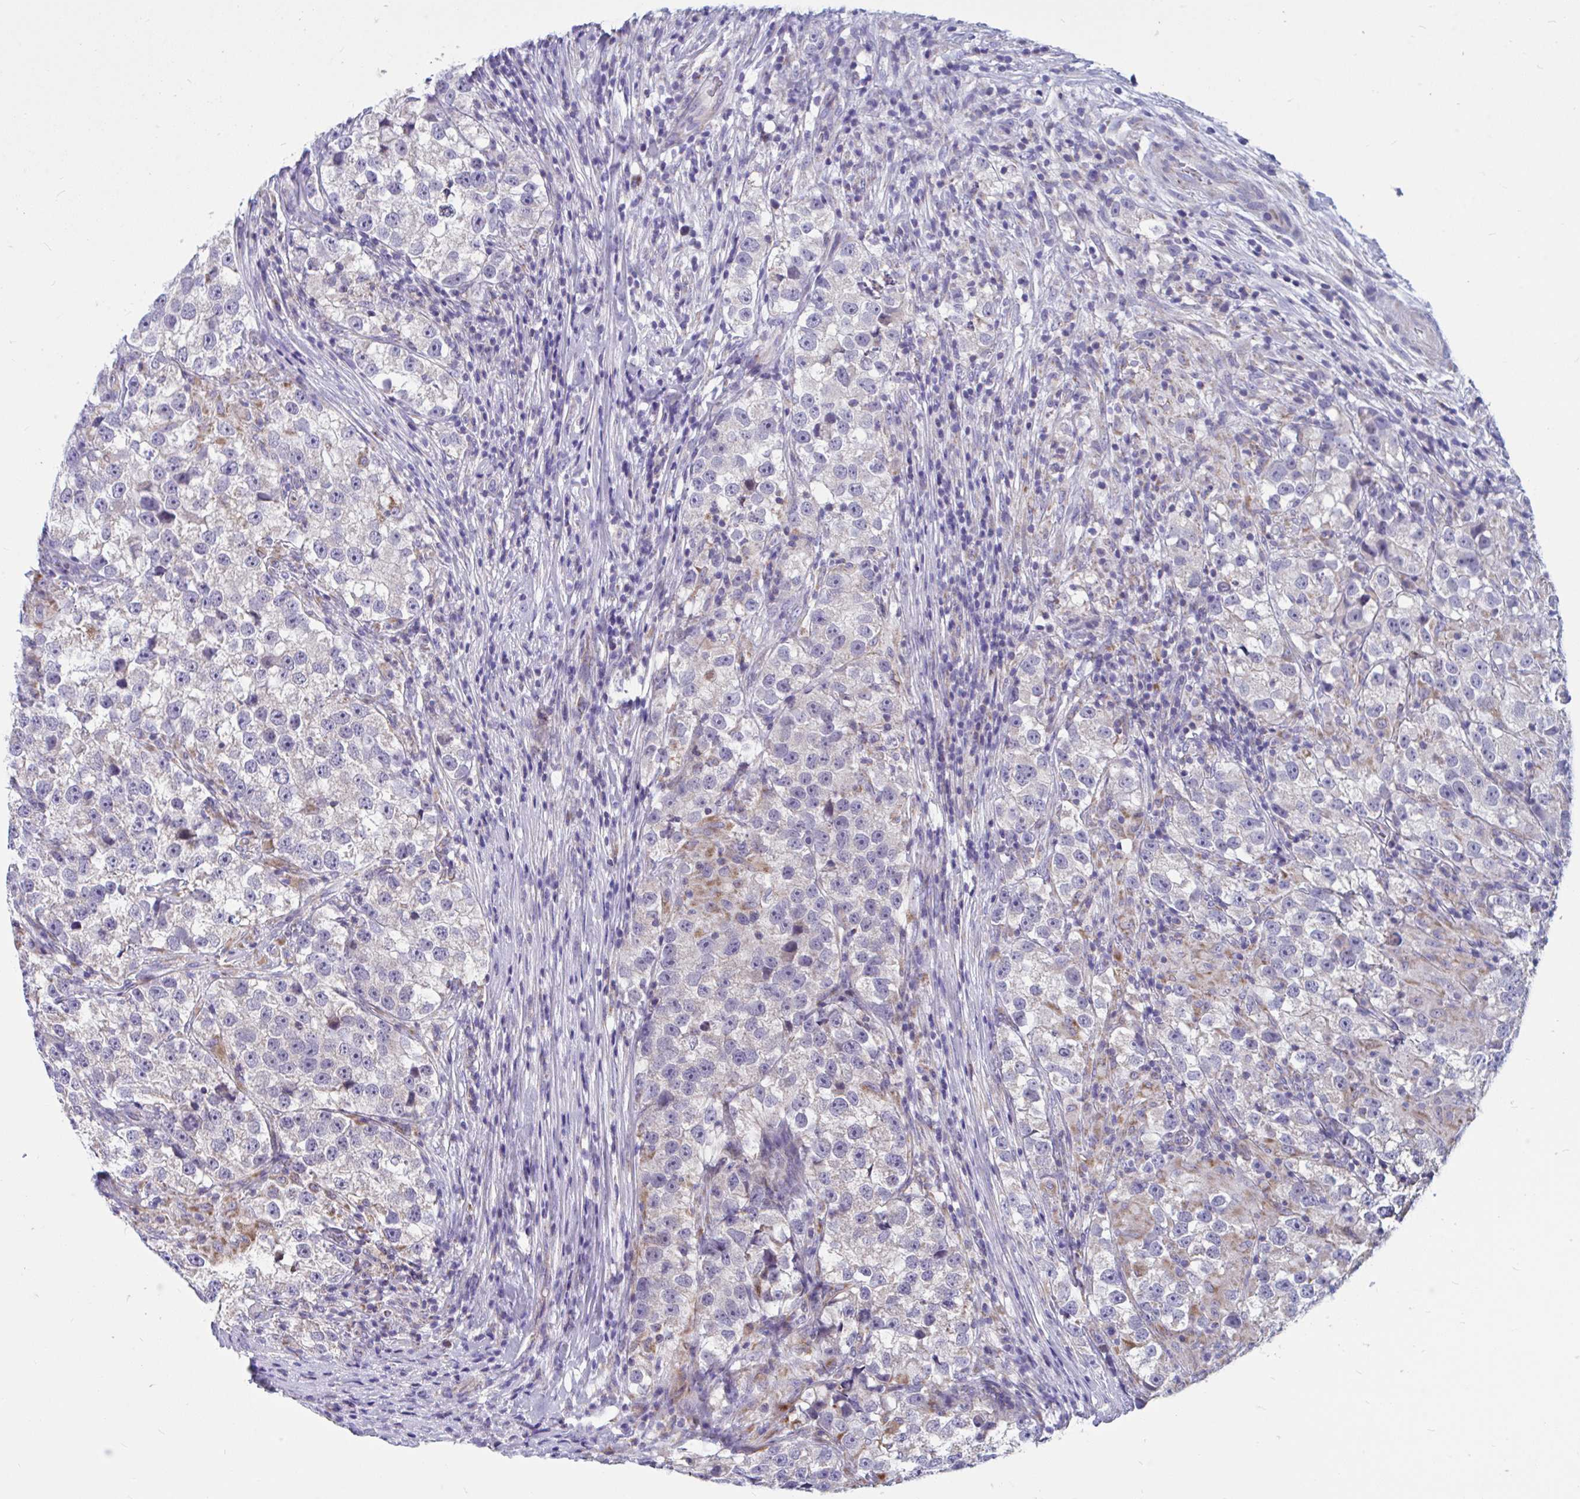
{"staining": {"intensity": "moderate", "quantity": "<25%", "location": "cytoplasmic/membranous"}, "tissue": "testis cancer", "cell_type": "Tumor cells", "image_type": "cancer", "snomed": [{"axis": "morphology", "description": "Seminoma, NOS"}, {"axis": "topography", "description": "Testis"}], "caption": "Immunohistochemistry (IHC) histopathology image of neoplastic tissue: seminoma (testis) stained using immunohistochemistry (IHC) shows low levels of moderate protein expression localized specifically in the cytoplasmic/membranous of tumor cells, appearing as a cytoplasmic/membranous brown color.", "gene": "OR13A1", "patient": {"sex": "male", "age": 46}}